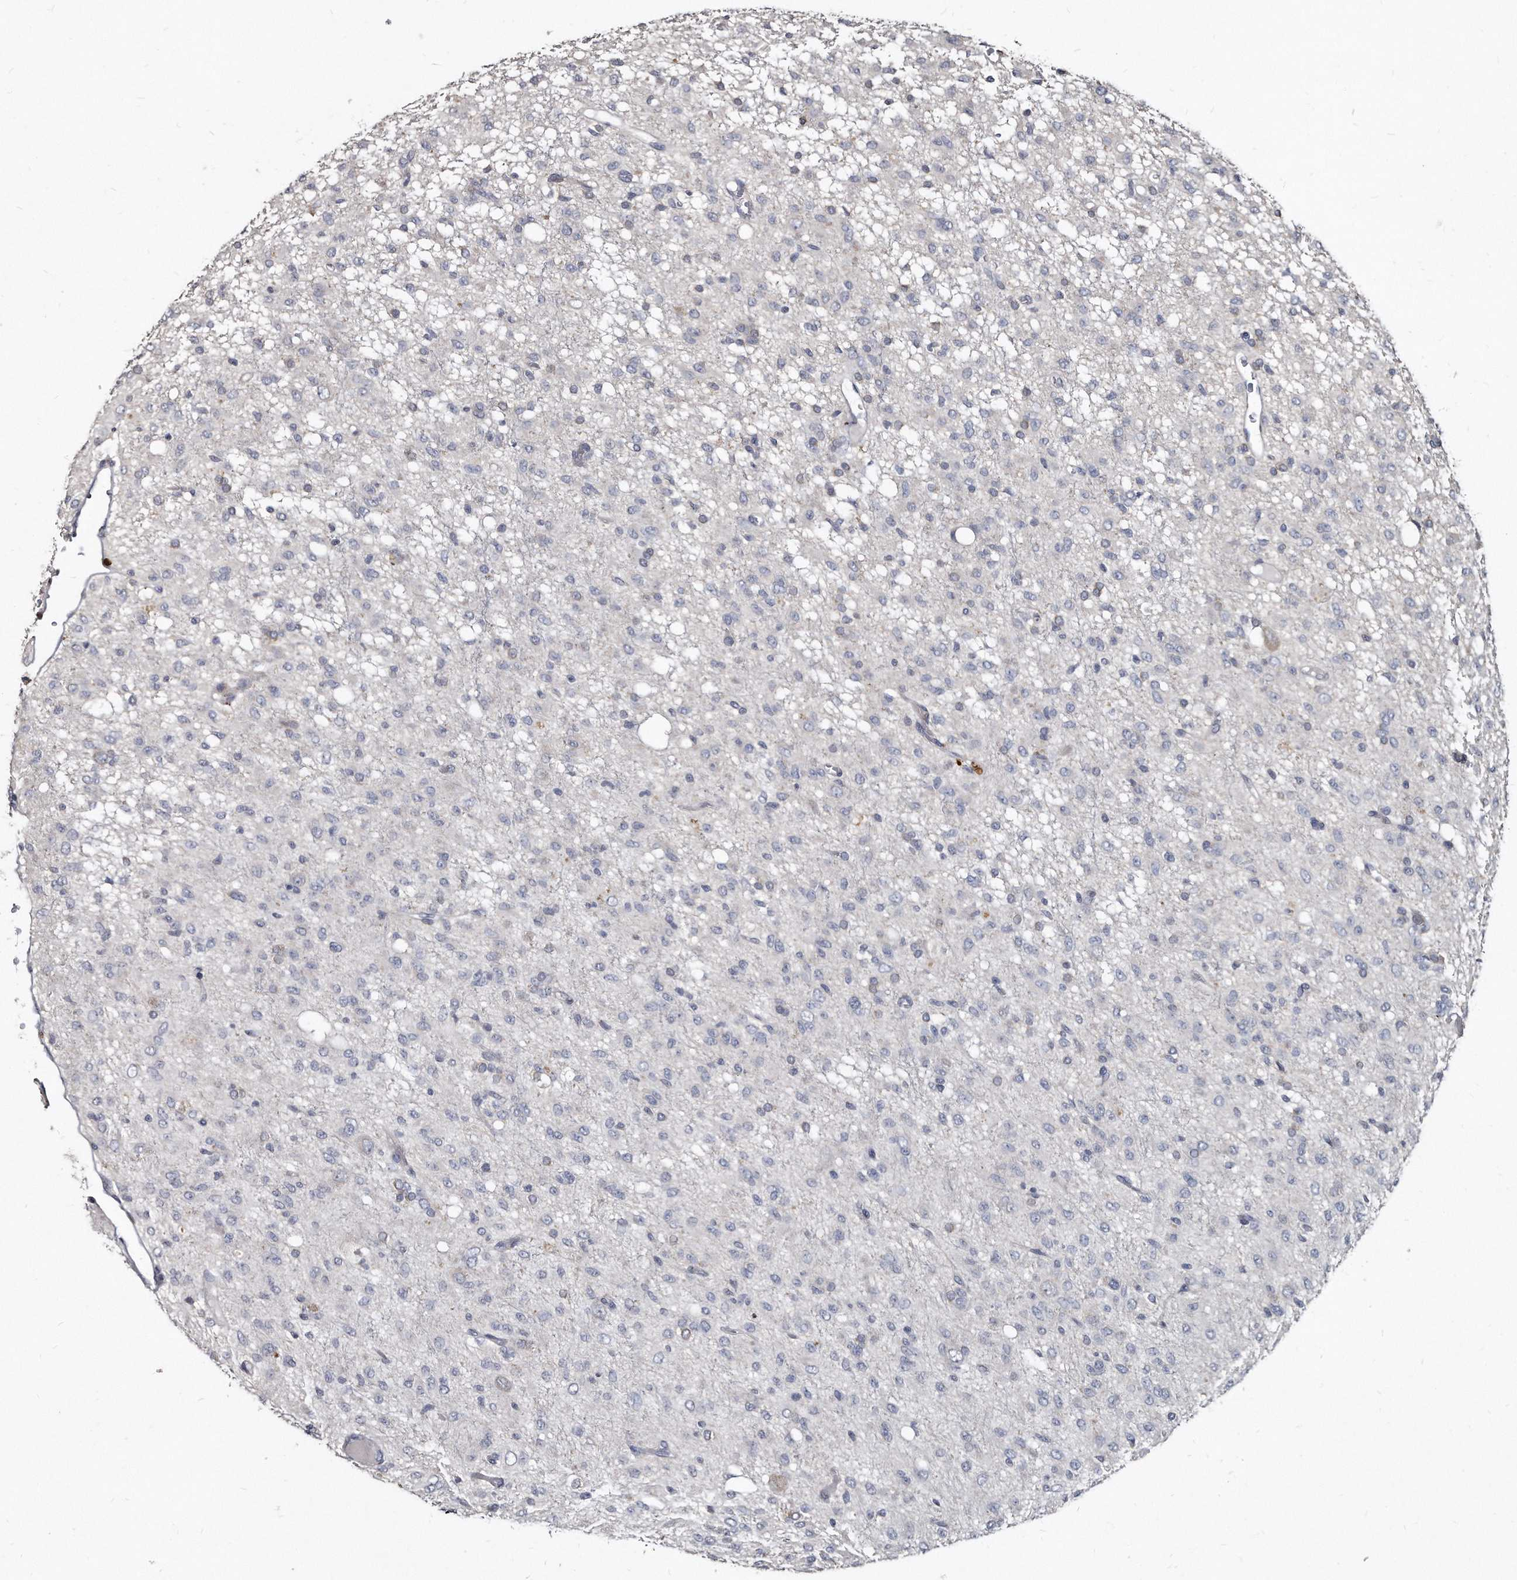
{"staining": {"intensity": "negative", "quantity": "none", "location": "none"}, "tissue": "glioma", "cell_type": "Tumor cells", "image_type": "cancer", "snomed": [{"axis": "morphology", "description": "Glioma, malignant, High grade"}, {"axis": "topography", "description": "Brain"}], "caption": "Glioma stained for a protein using IHC reveals no expression tumor cells.", "gene": "KLHDC3", "patient": {"sex": "female", "age": 59}}